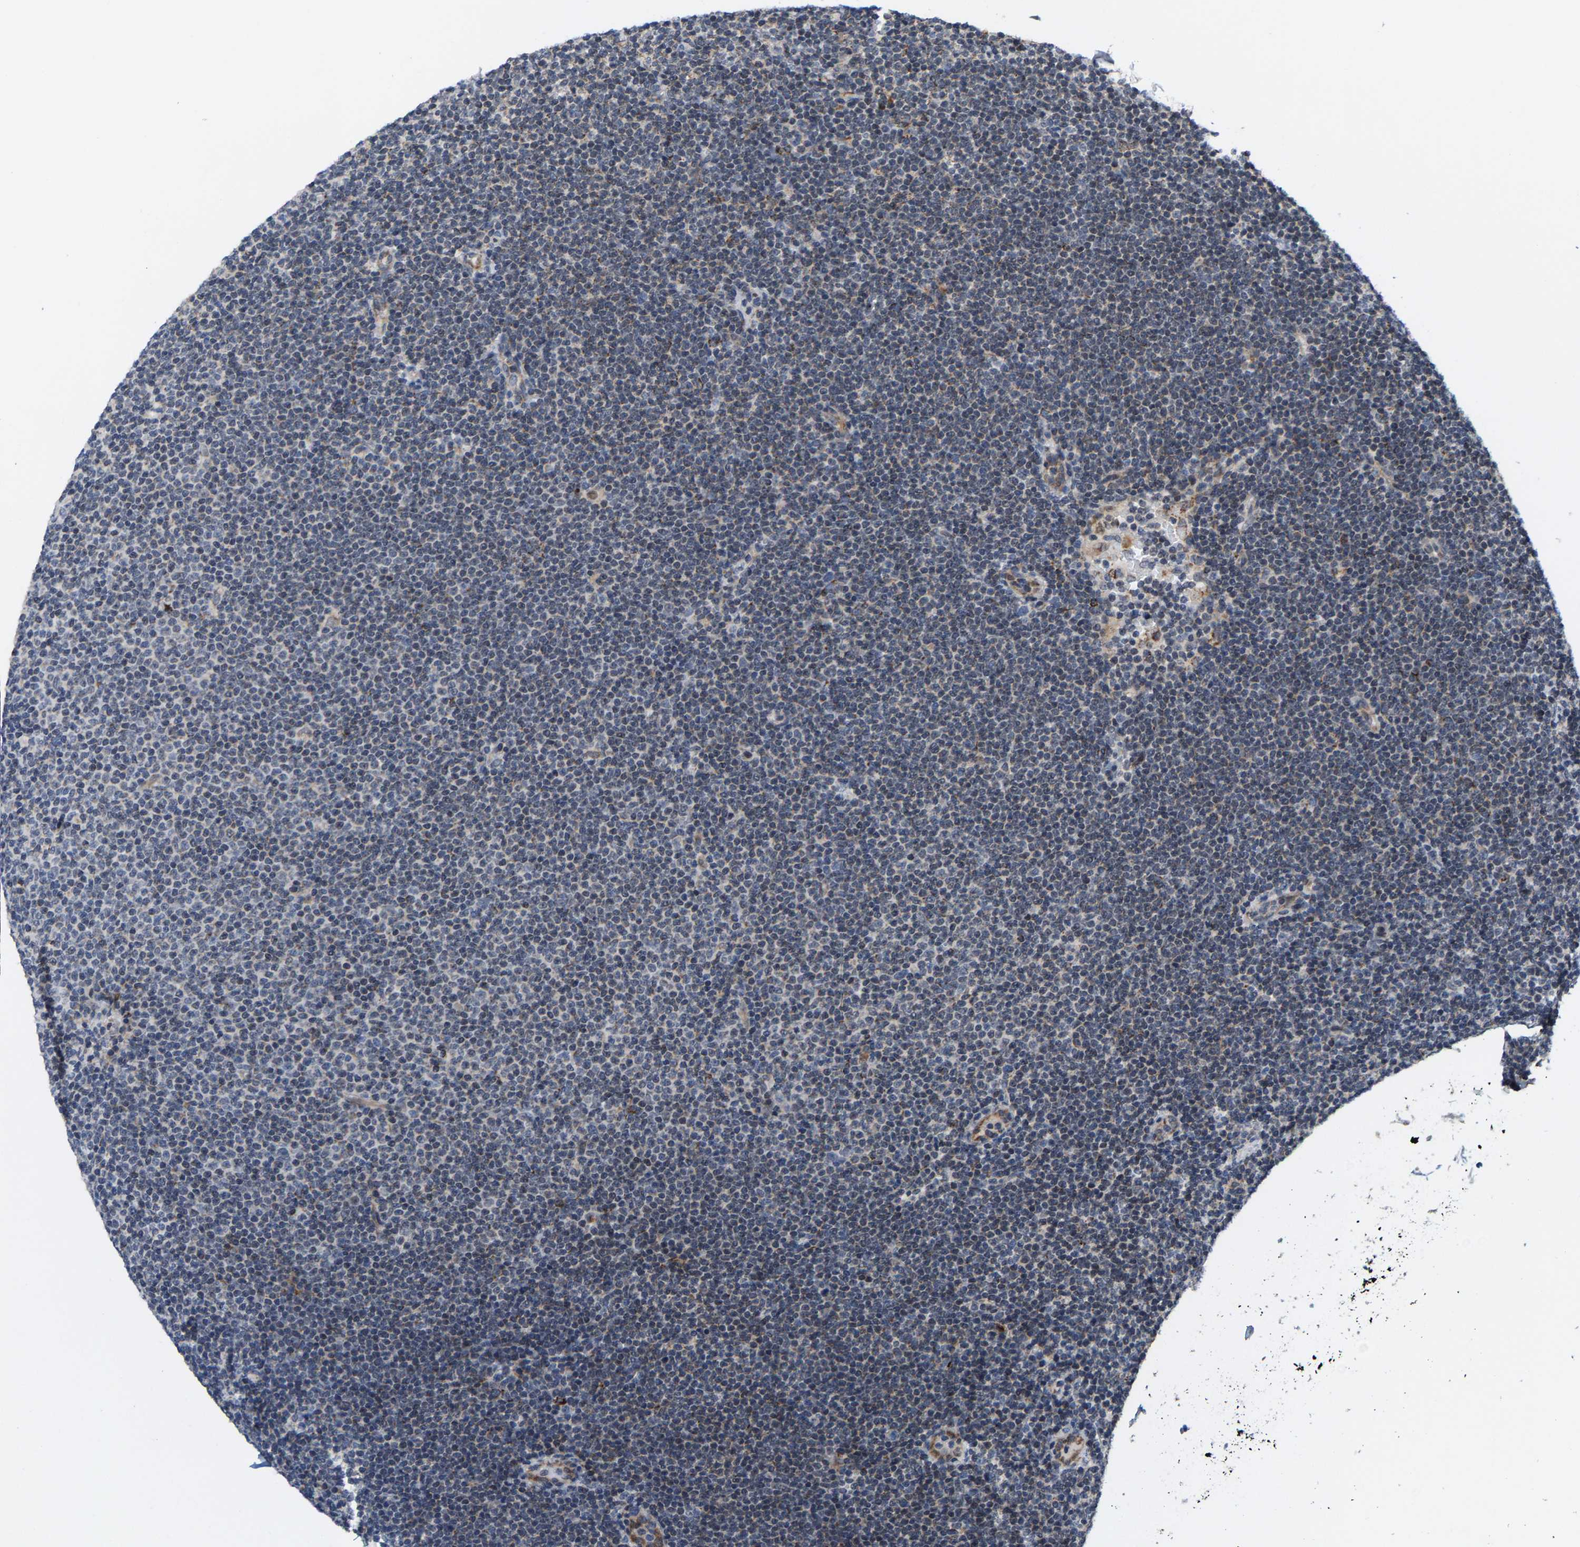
{"staining": {"intensity": "weak", "quantity": "<25%", "location": "cytoplasmic/membranous"}, "tissue": "lymphoma", "cell_type": "Tumor cells", "image_type": "cancer", "snomed": [{"axis": "morphology", "description": "Malignant lymphoma, non-Hodgkin's type, Low grade"}, {"axis": "topography", "description": "Lymph node"}], "caption": "Lymphoma was stained to show a protein in brown. There is no significant staining in tumor cells.", "gene": "TDRKH", "patient": {"sex": "female", "age": 53}}